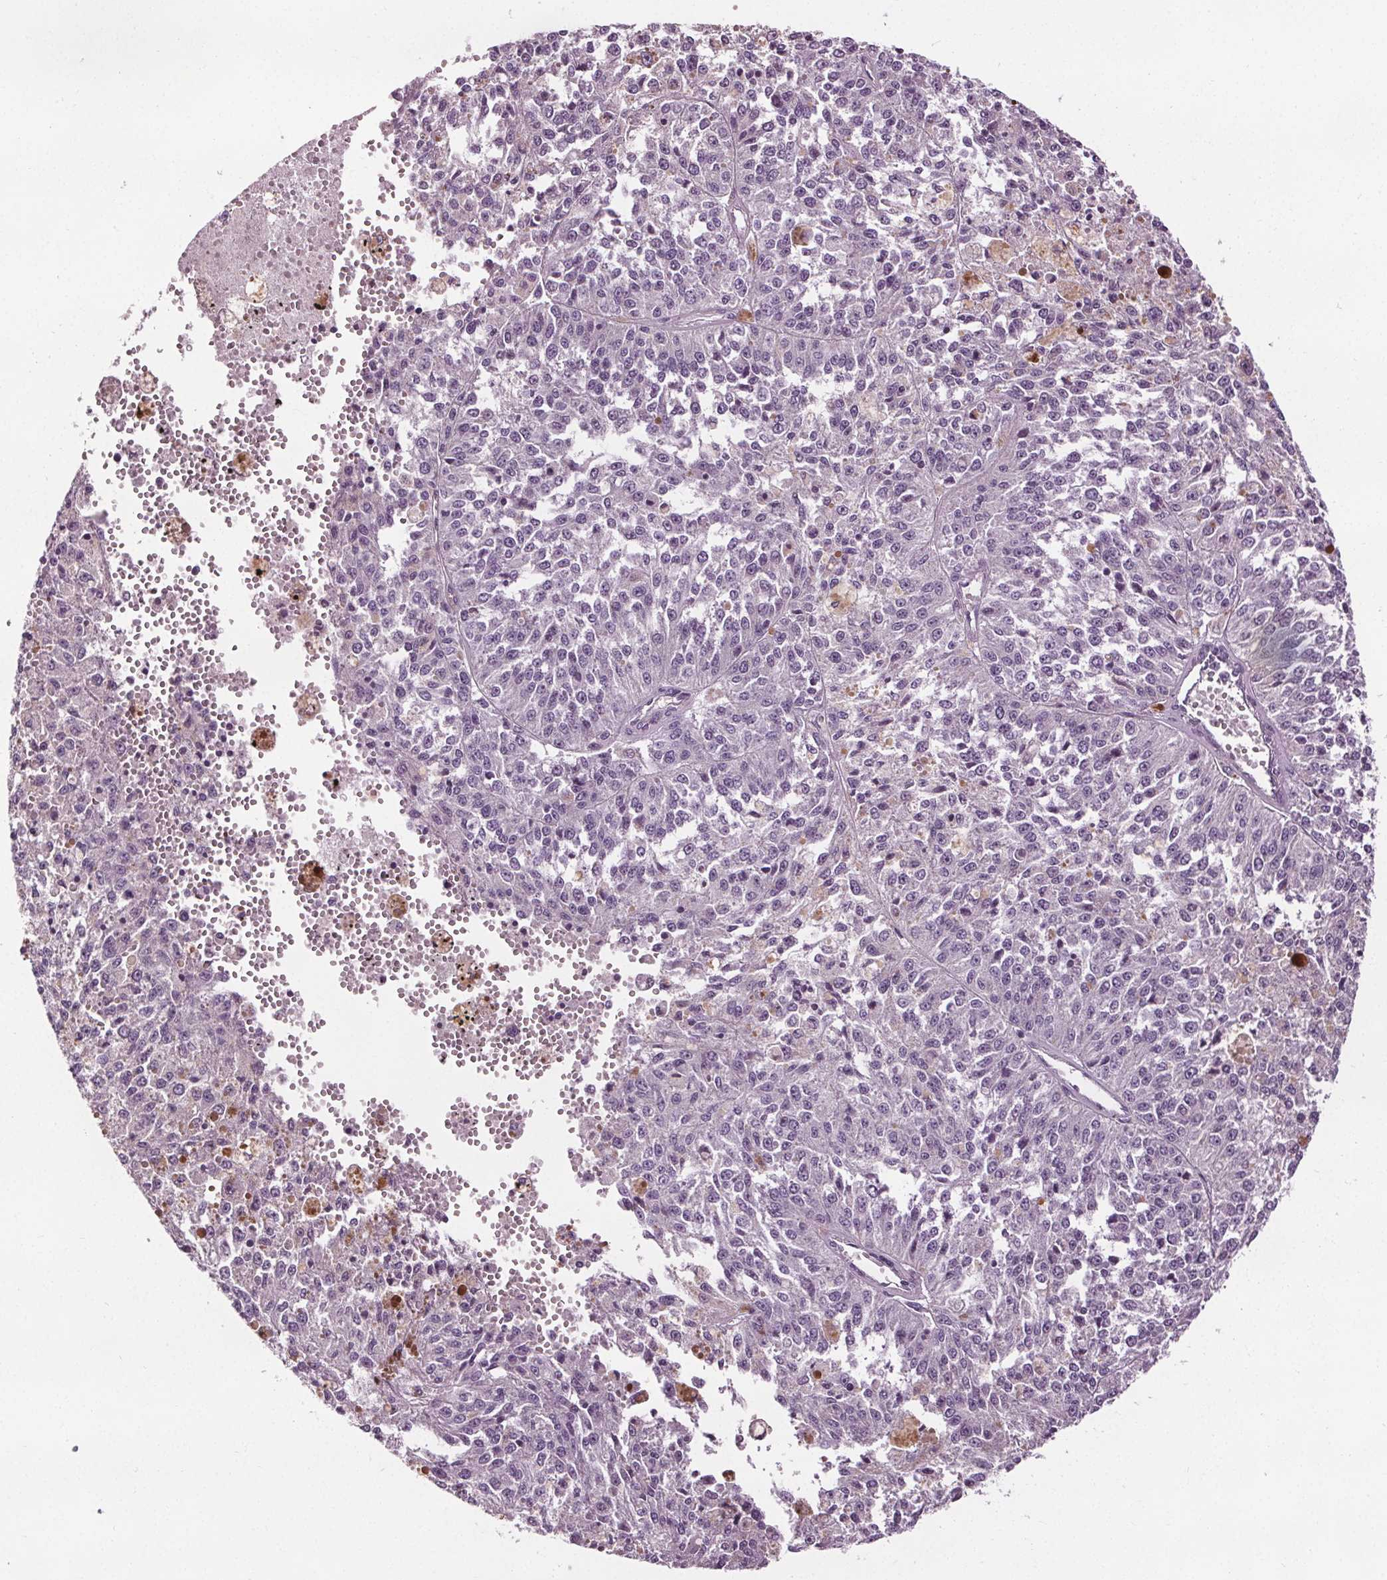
{"staining": {"intensity": "negative", "quantity": "none", "location": "none"}, "tissue": "melanoma", "cell_type": "Tumor cells", "image_type": "cancer", "snomed": [{"axis": "morphology", "description": "Malignant melanoma, Metastatic site"}, {"axis": "topography", "description": "Lymph node"}], "caption": "Human malignant melanoma (metastatic site) stained for a protein using IHC reveals no expression in tumor cells.", "gene": "RASA1", "patient": {"sex": "female", "age": 64}}